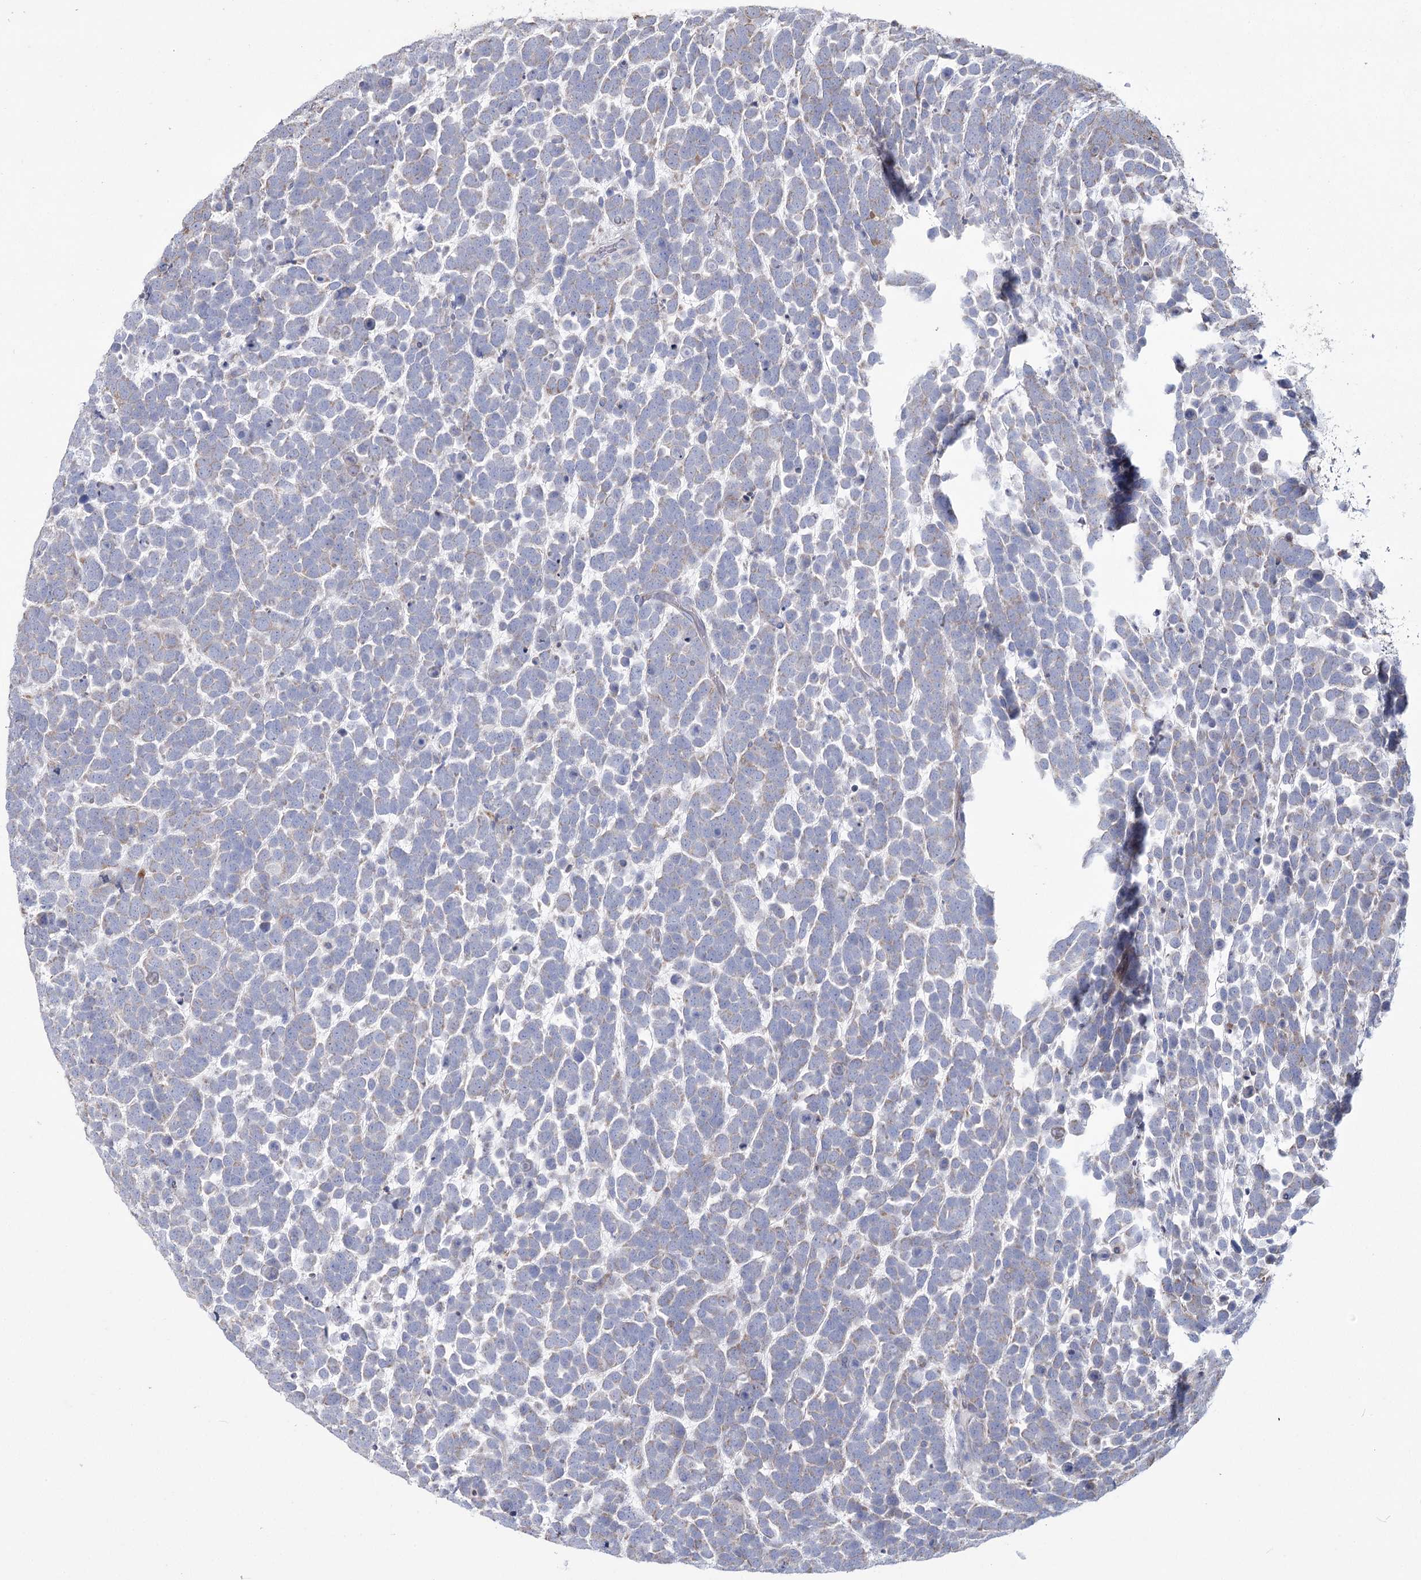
{"staining": {"intensity": "negative", "quantity": "none", "location": "none"}, "tissue": "urothelial cancer", "cell_type": "Tumor cells", "image_type": "cancer", "snomed": [{"axis": "morphology", "description": "Urothelial carcinoma, High grade"}, {"axis": "topography", "description": "Urinary bladder"}], "caption": "The histopathology image reveals no staining of tumor cells in urothelial cancer. Brightfield microscopy of immunohistochemistry (IHC) stained with DAB (3,3'-diaminobenzidine) (brown) and hematoxylin (blue), captured at high magnification.", "gene": "NIPAL4", "patient": {"sex": "female", "age": 82}}